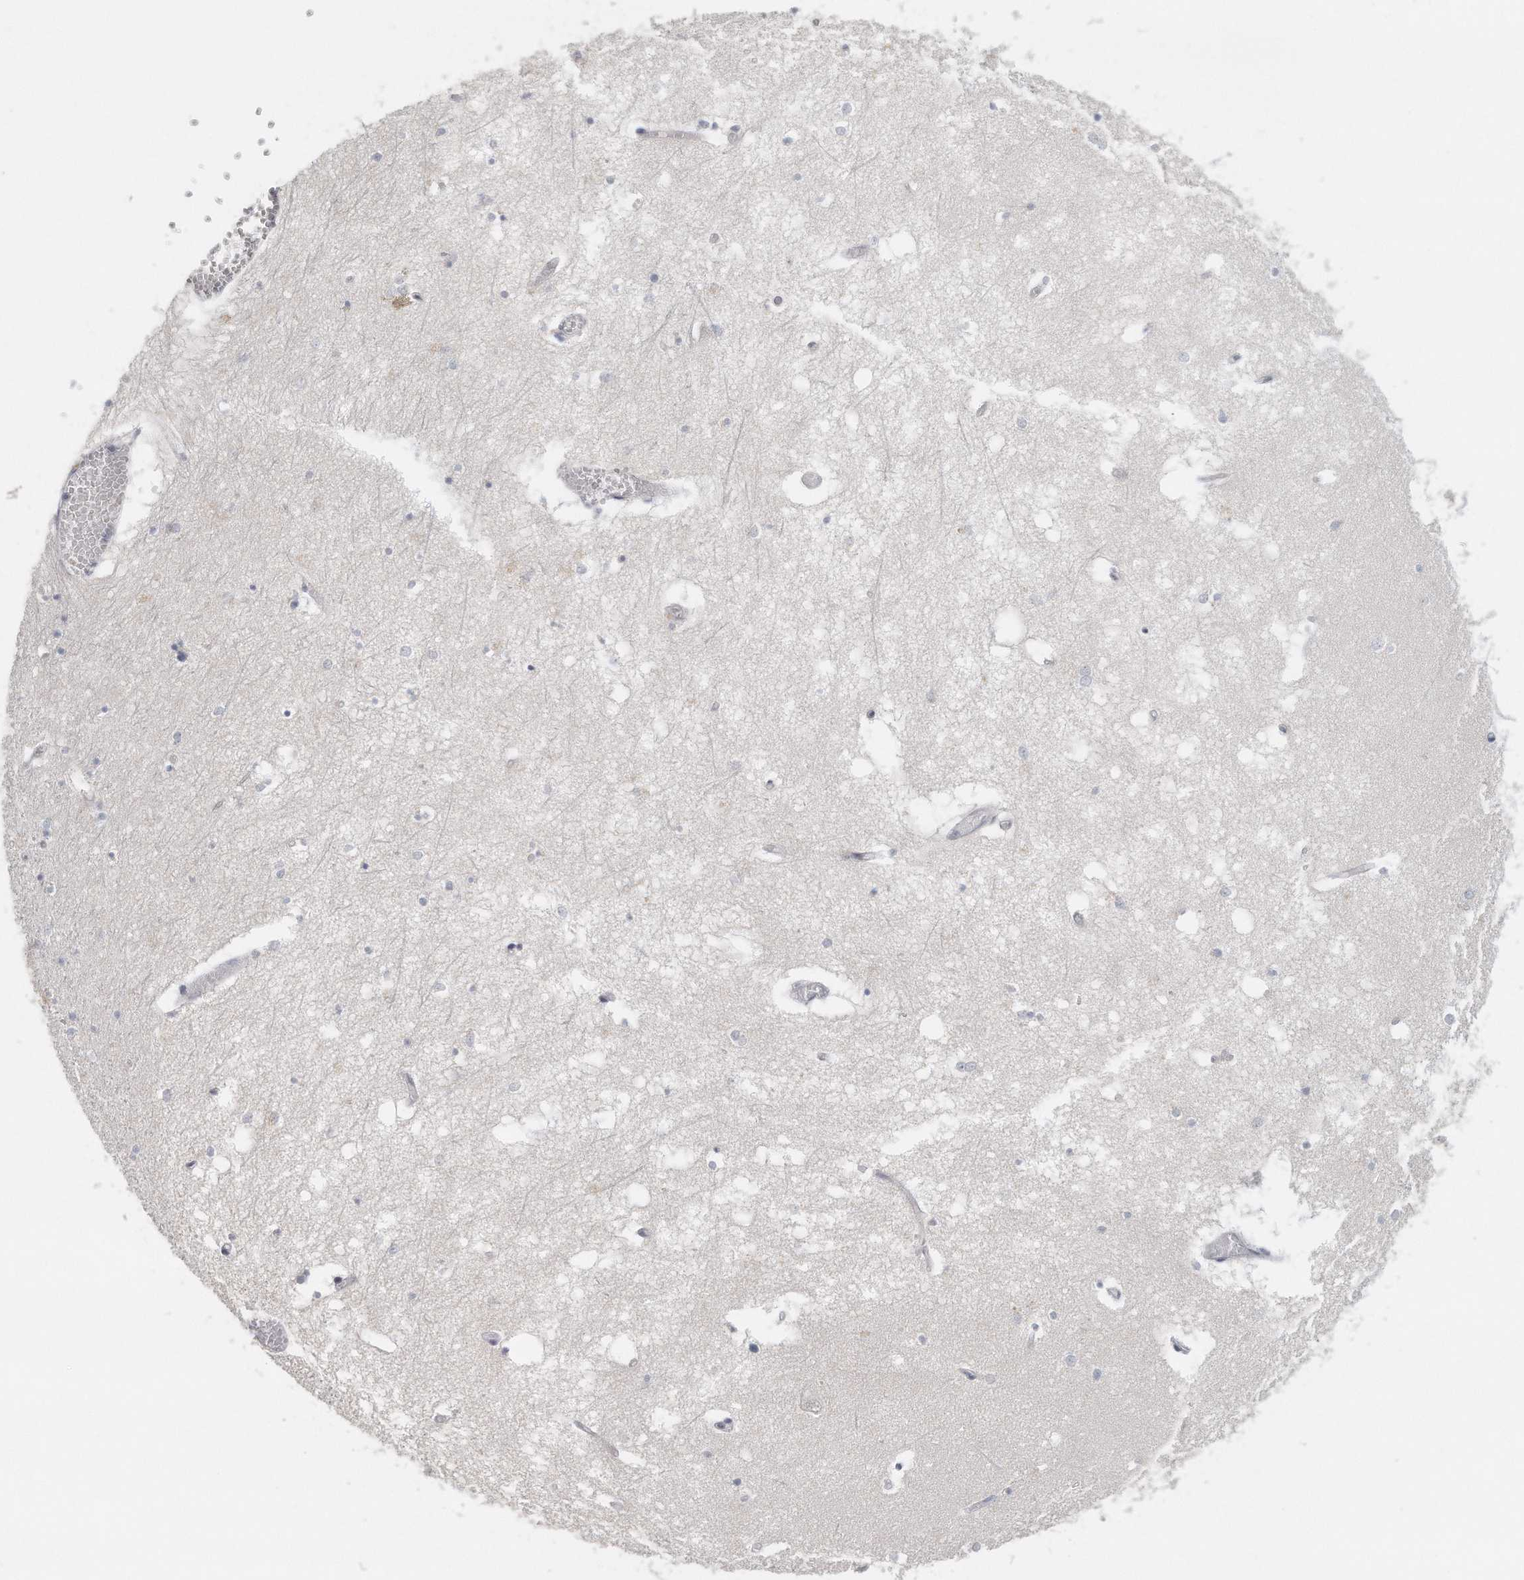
{"staining": {"intensity": "negative", "quantity": "none", "location": "none"}, "tissue": "hippocampus", "cell_type": "Glial cells", "image_type": "normal", "snomed": [{"axis": "morphology", "description": "Normal tissue, NOS"}, {"axis": "topography", "description": "Hippocampus"}], "caption": "The photomicrograph reveals no staining of glial cells in unremarkable hippocampus. Brightfield microscopy of IHC stained with DAB (3,3'-diaminobenzidine) (brown) and hematoxylin (blue), captured at high magnification.", "gene": "DDX43", "patient": {"sex": "male", "age": 70}}